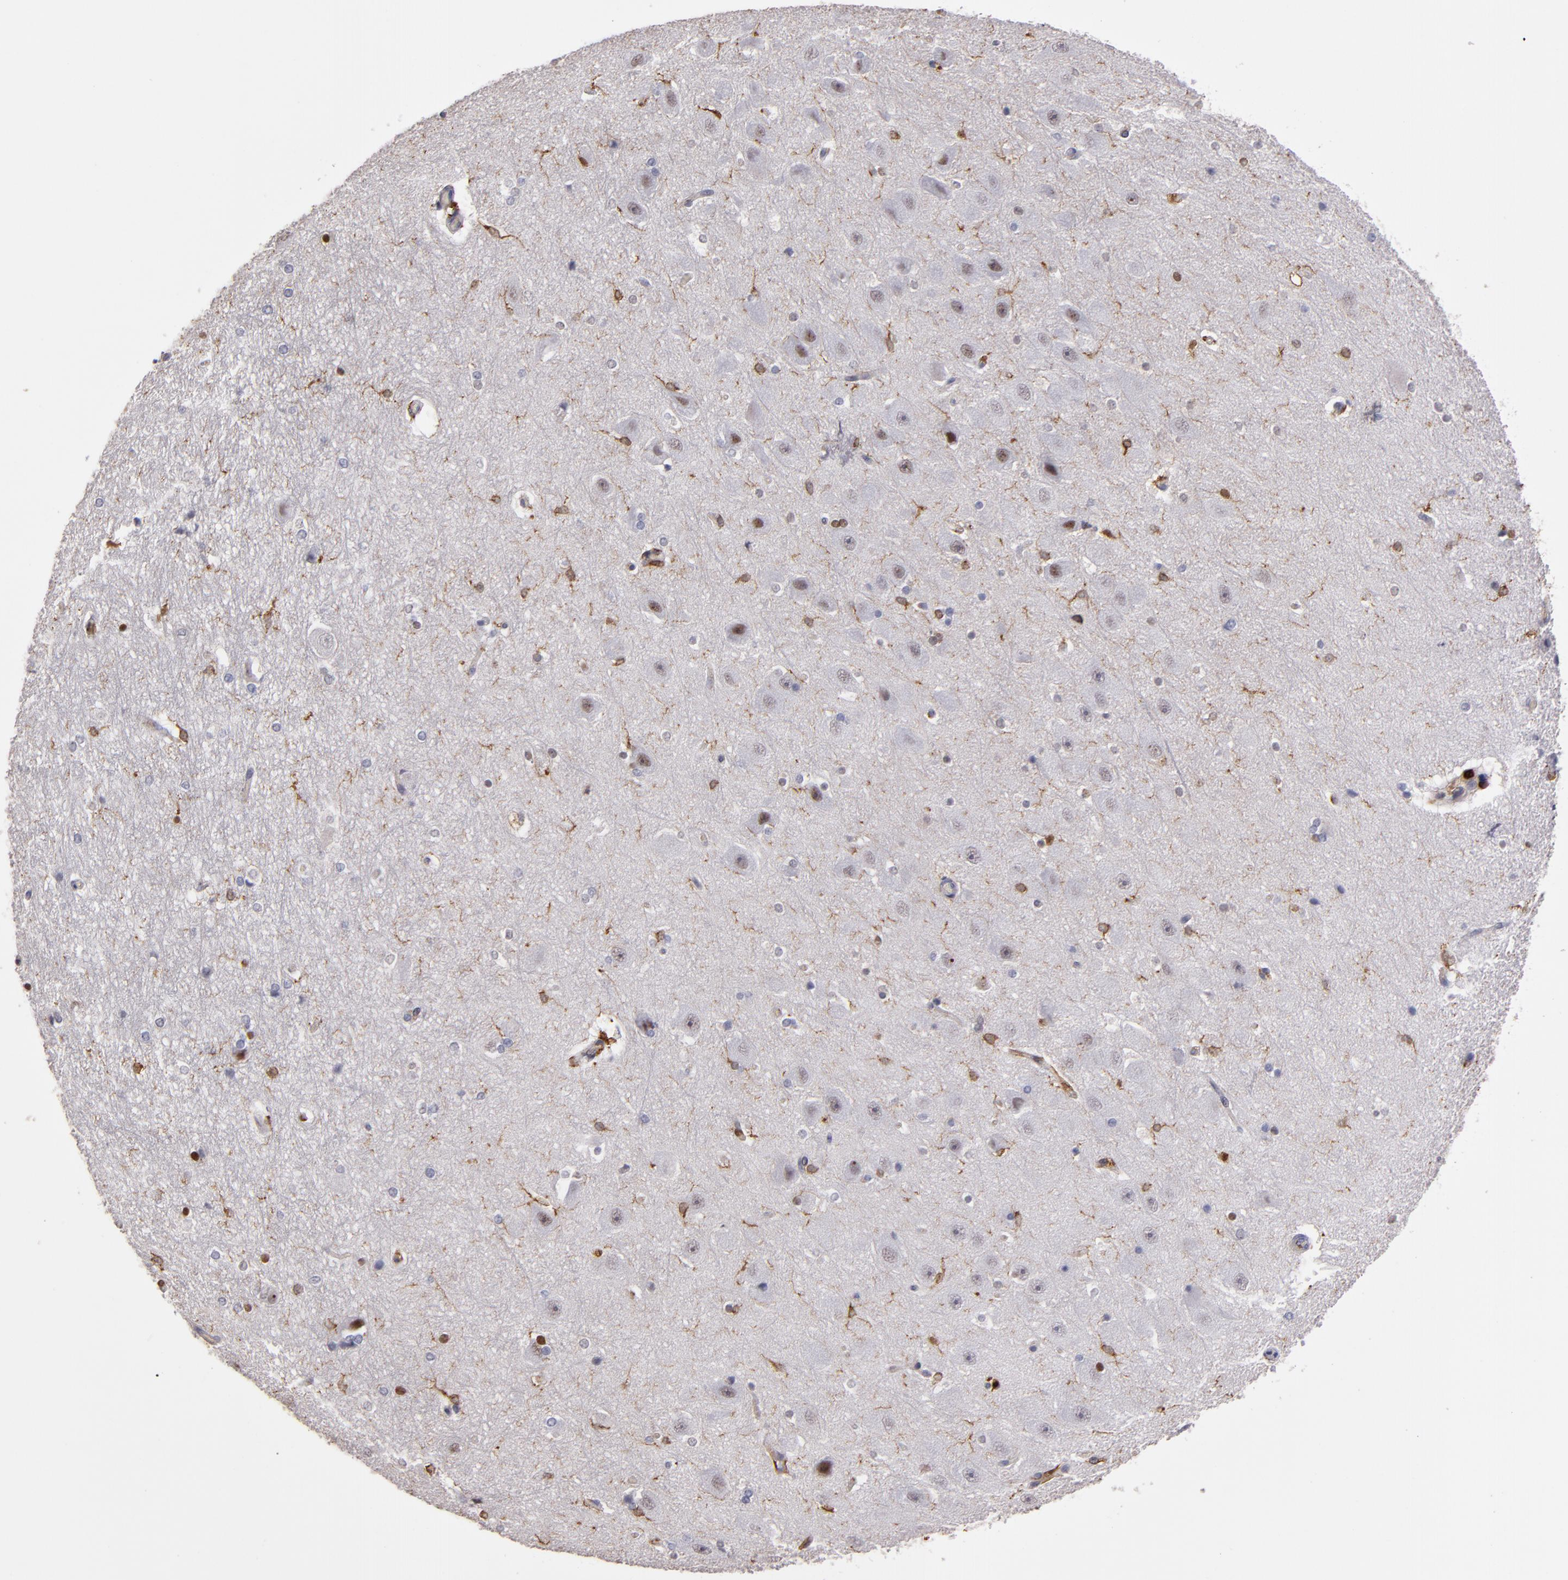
{"staining": {"intensity": "strong", "quantity": "<25%", "location": "nuclear"}, "tissue": "hippocampus", "cell_type": "Glial cells", "image_type": "normal", "snomed": [{"axis": "morphology", "description": "Normal tissue, NOS"}, {"axis": "topography", "description": "Hippocampus"}], "caption": "Hippocampus was stained to show a protein in brown. There is medium levels of strong nuclear expression in approximately <25% of glial cells. The staining was performed using DAB to visualize the protein expression in brown, while the nuclei were stained in blue with hematoxylin (Magnification: 20x).", "gene": "WAS", "patient": {"sex": "female", "age": 19}}